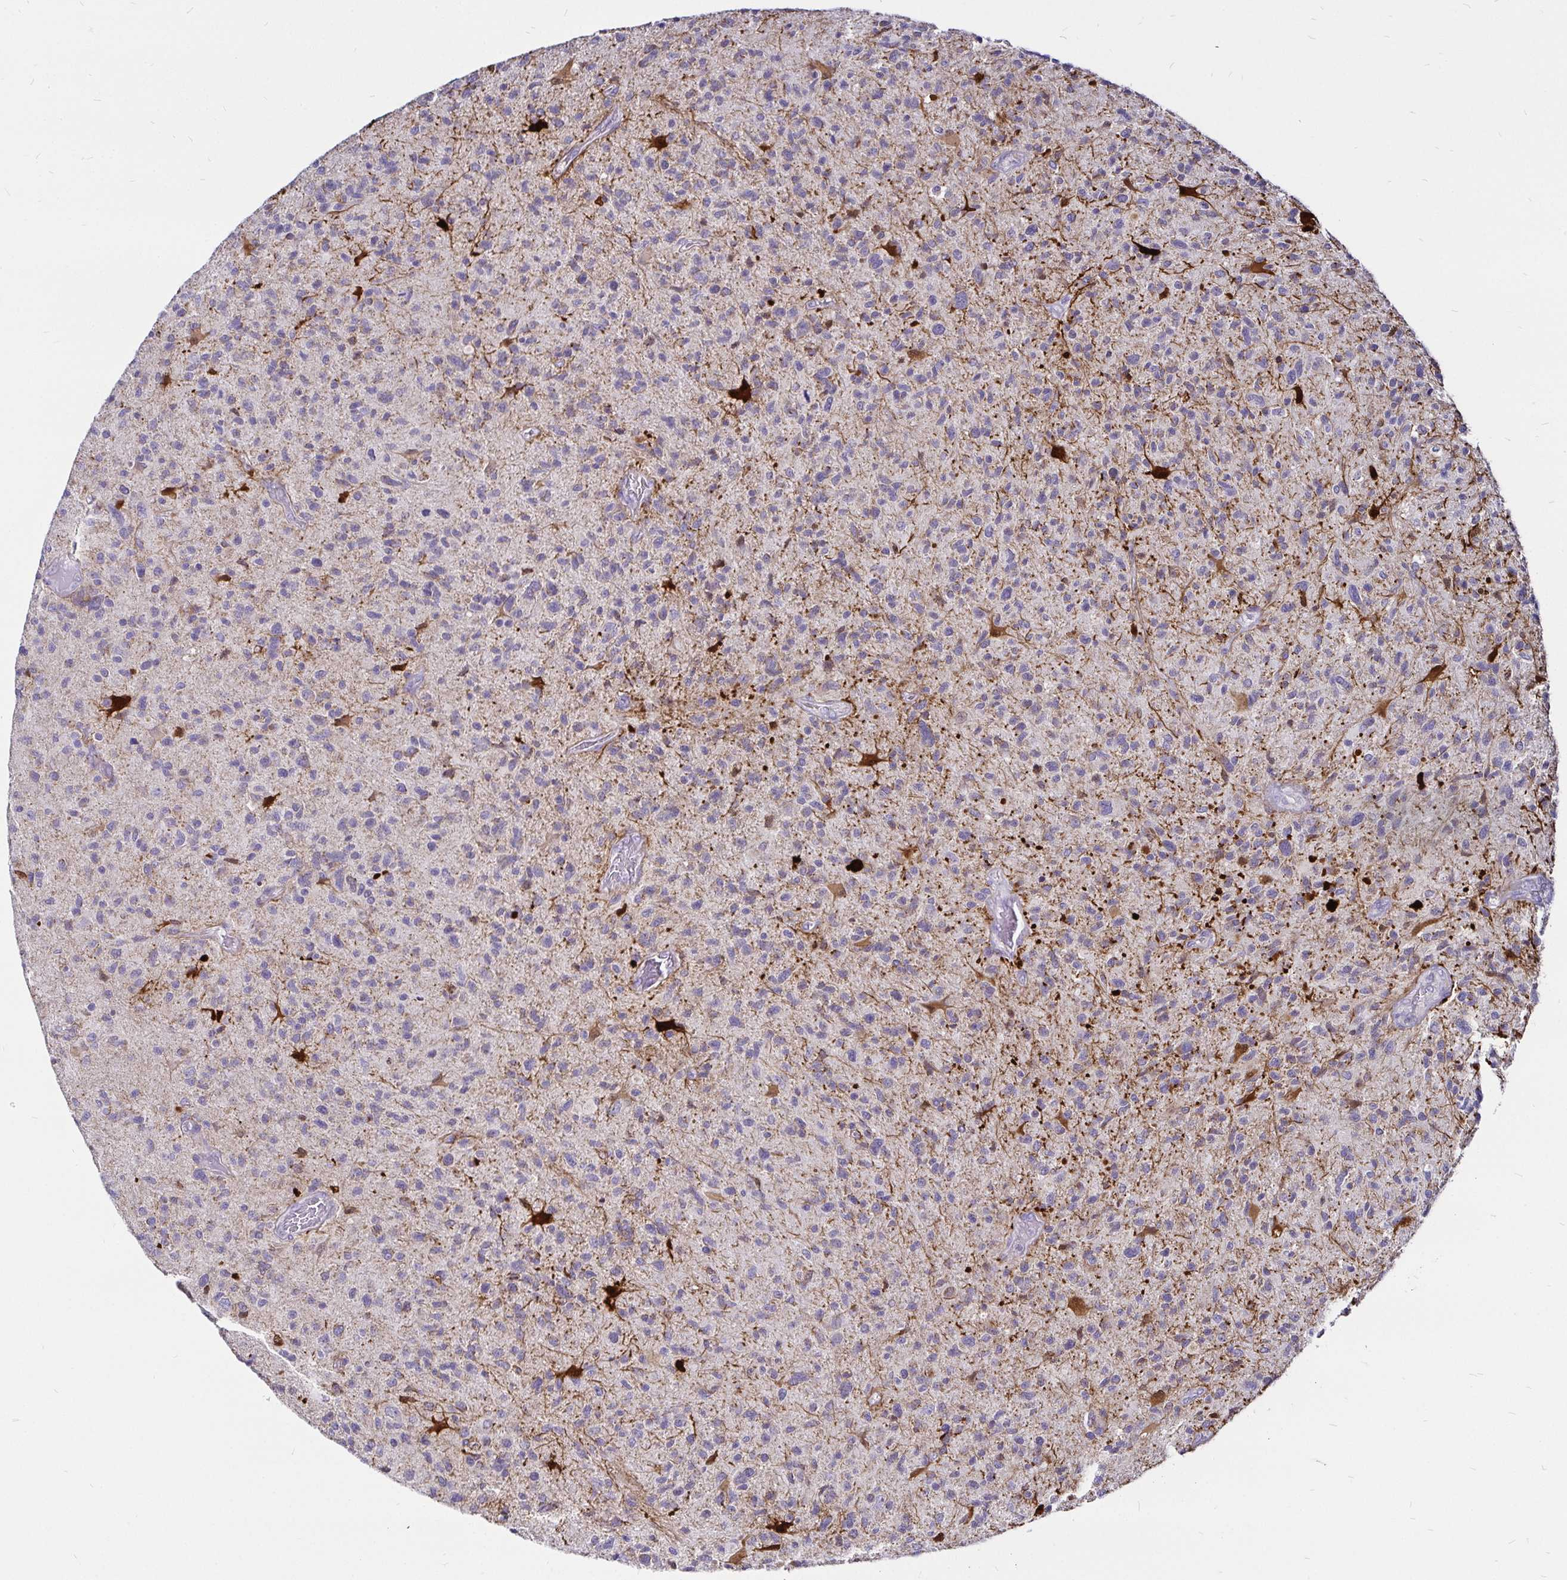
{"staining": {"intensity": "moderate", "quantity": "<25%", "location": "cytoplasmic/membranous"}, "tissue": "glioma", "cell_type": "Tumor cells", "image_type": "cancer", "snomed": [{"axis": "morphology", "description": "Glioma, malignant, High grade"}, {"axis": "topography", "description": "Brain"}], "caption": "A low amount of moderate cytoplasmic/membranous positivity is present in about <25% of tumor cells in malignant glioma (high-grade) tissue.", "gene": "PGAM2", "patient": {"sex": "female", "age": 70}}